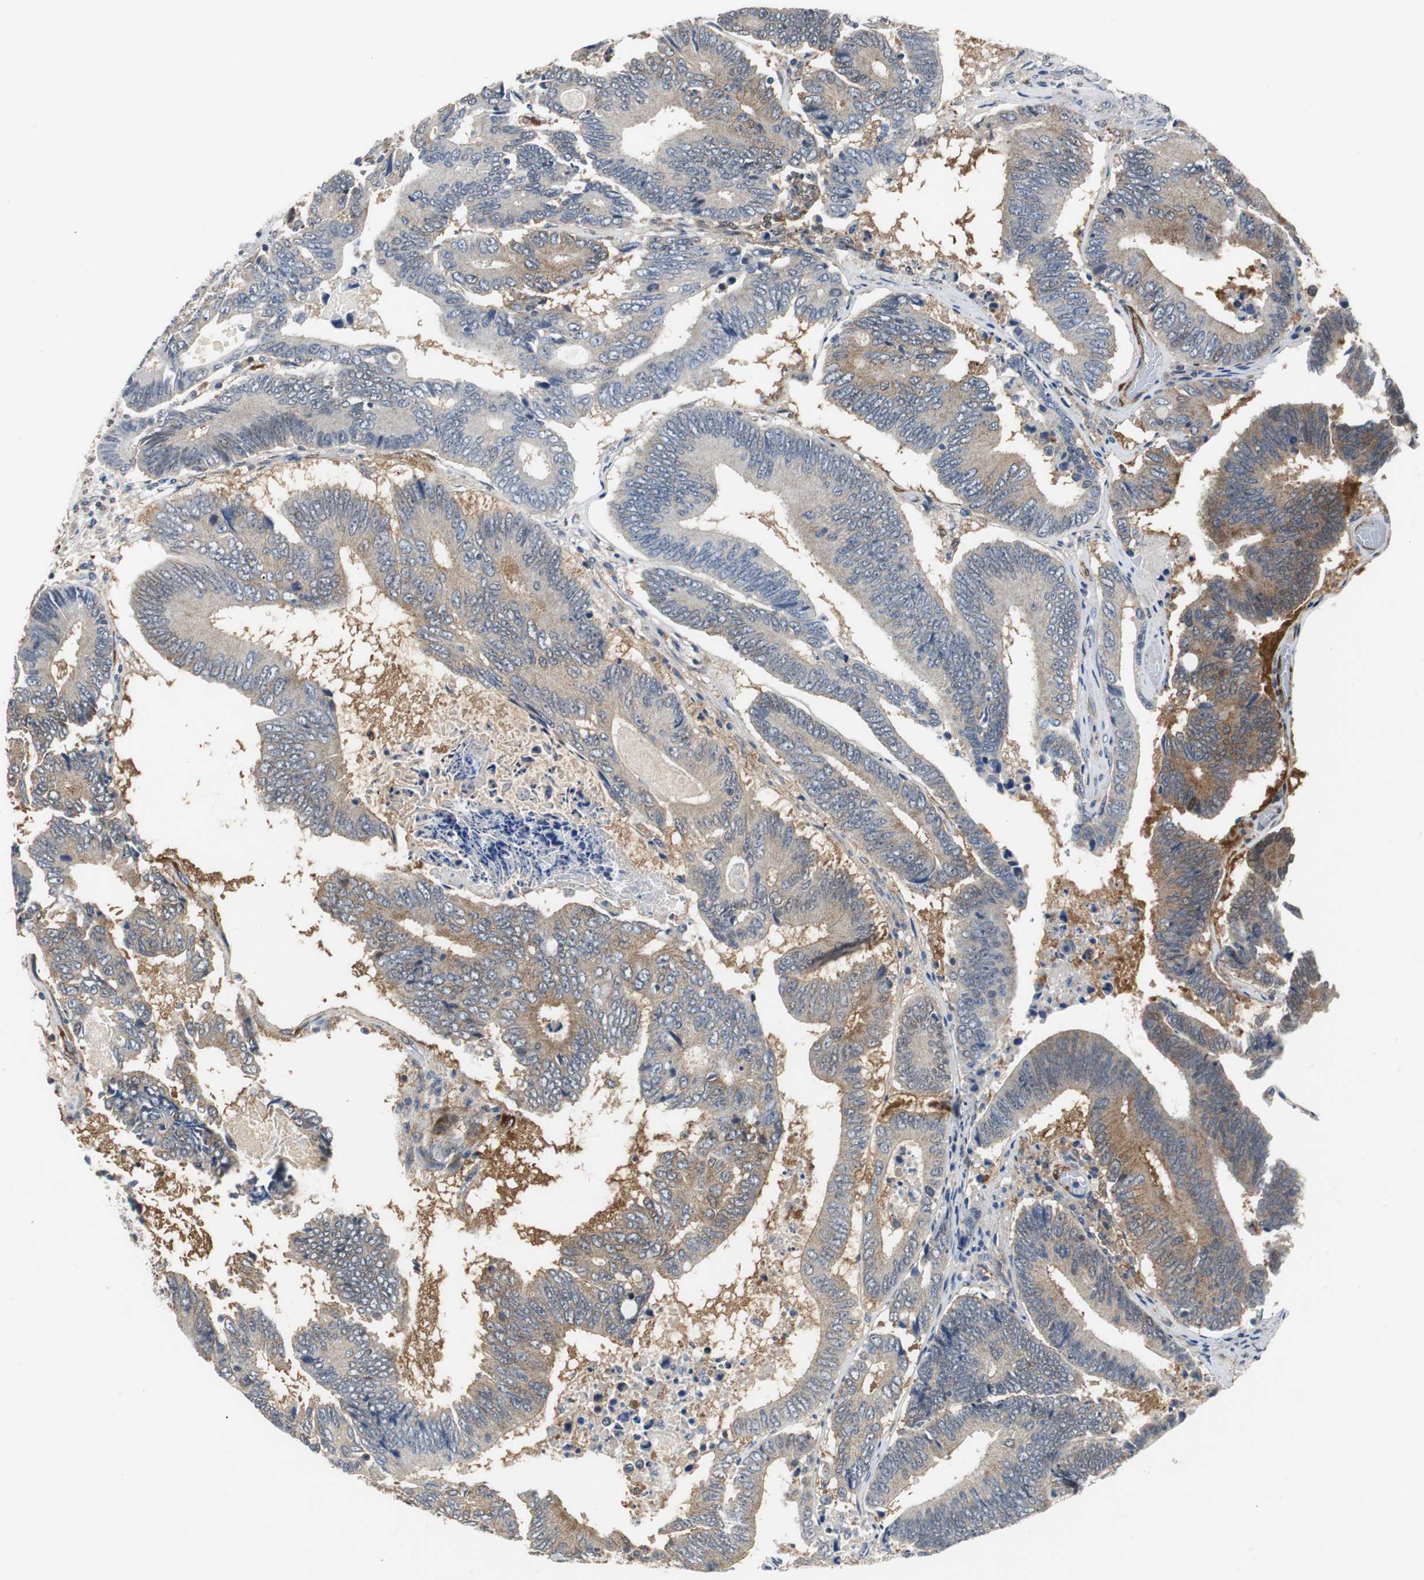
{"staining": {"intensity": "weak", "quantity": ">75%", "location": "cytoplasmic/membranous"}, "tissue": "colorectal cancer", "cell_type": "Tumor cells", "image_type": "cancer", "snomed": [{"axis": "morphology", "description": "Adenocarcinoma, NOS"}, {"axis": "topography", "description": "Colon"}], "caption": "Immunohistochemical staining of adenocarcinoma (colorectal) displays low levels of weak cytoplasmic/membranous protein expression in approximately >75% of tumor cells.", "gene": "ISCU", "patient": {"sex": "female", "age": 78}}